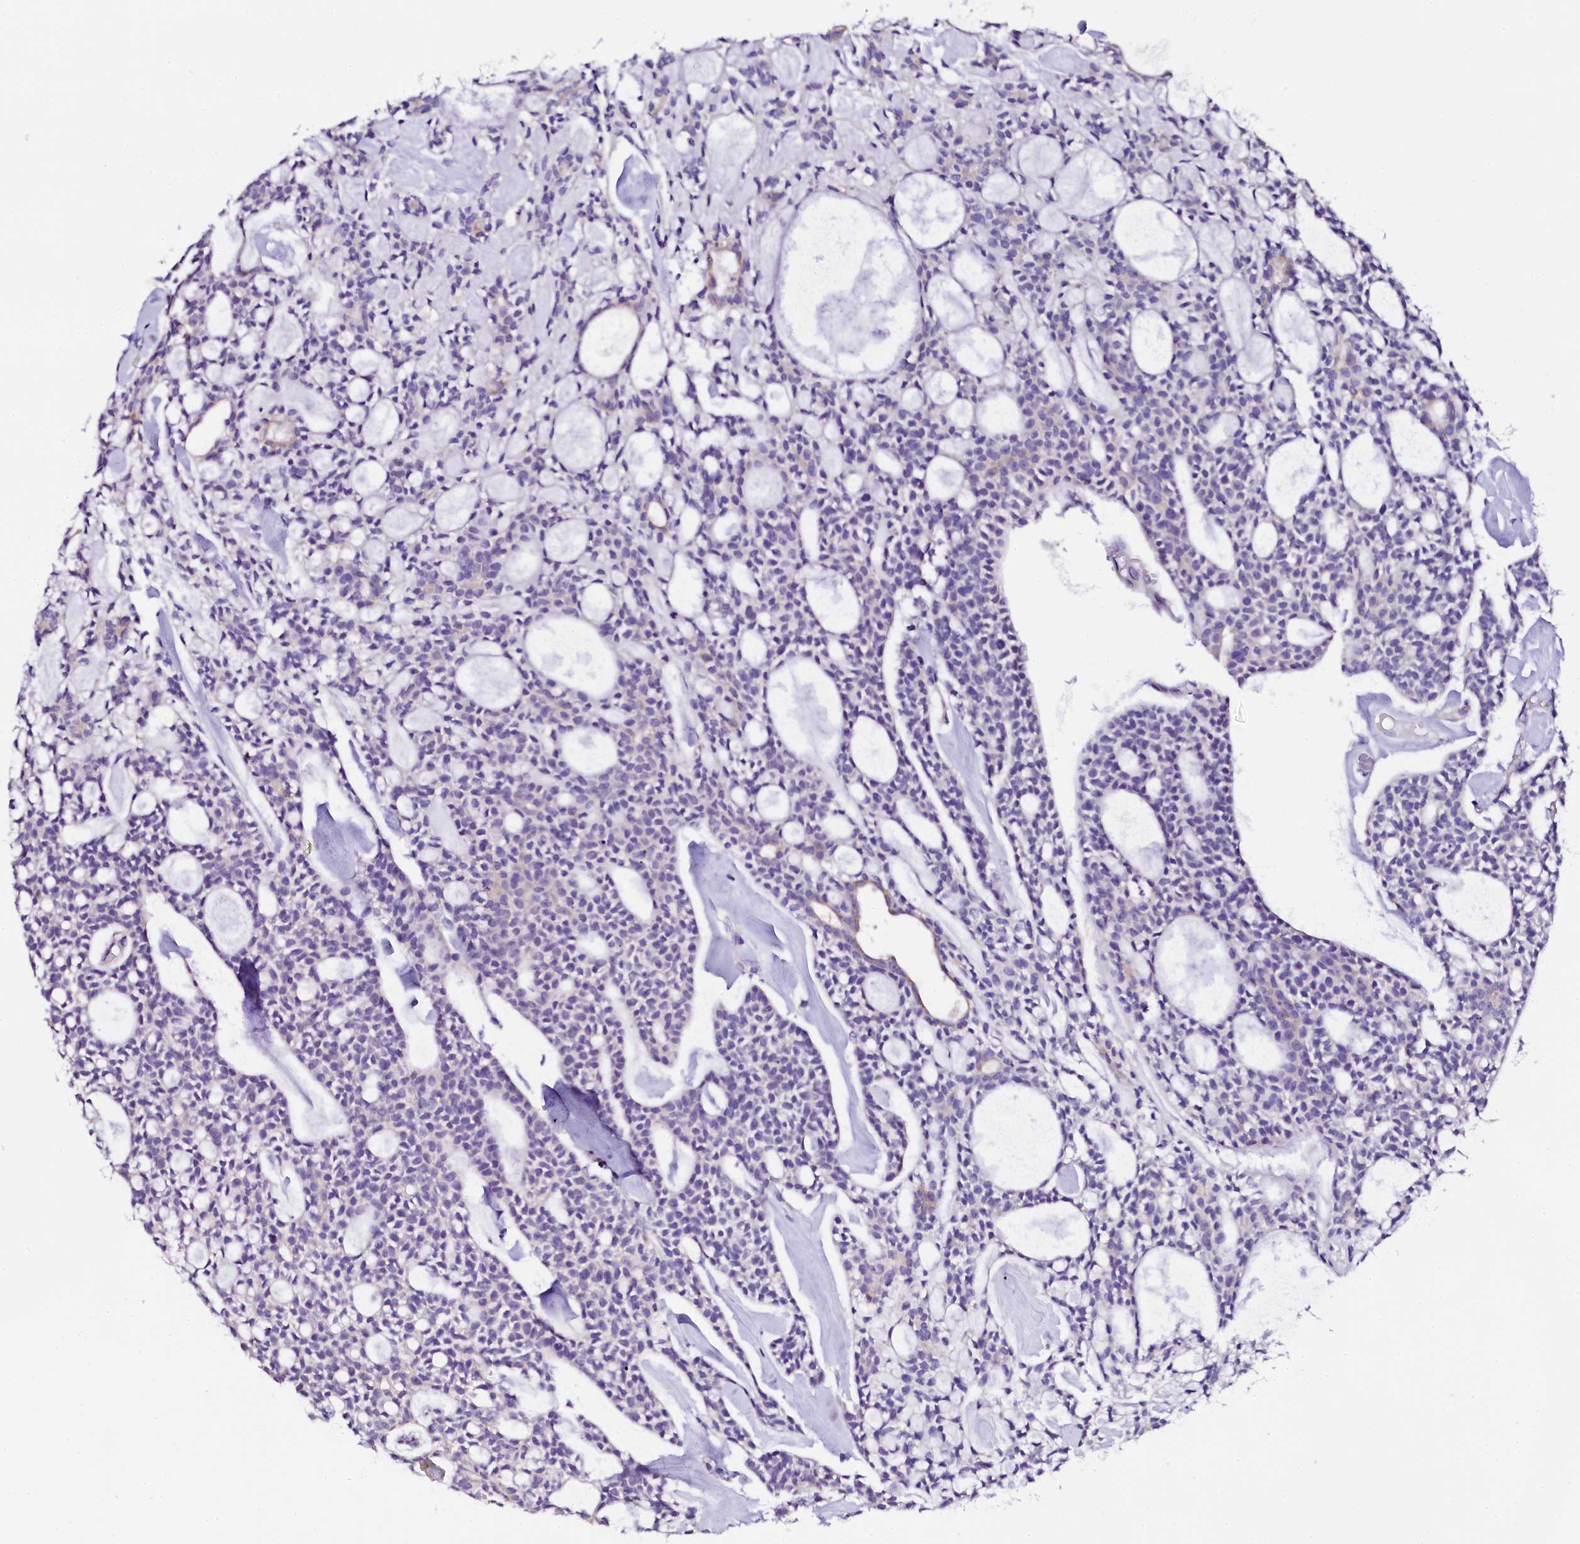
{"staining": {"intensity": "negative", "quantity": "none", "location": "none"}, "tissue": "head and neck cancer", "cell_type": "Tumor cells", "image_type": "cancer", "snomed": [{"axis": "morphology", "description": "Adenocarcinoma, NOS"}, {"axis": "topography", "description": "Salivary gland"}, {"axis": "topography", "description": "Head-Neck"}], "caption": "Human adenocarcinoma (head and neck) stained for a protein using immunohistochemistry (IHC) reveals no expression in tumor cells.", "gene": "NAA16", "patient": {"sex": "male", "age": 55}}